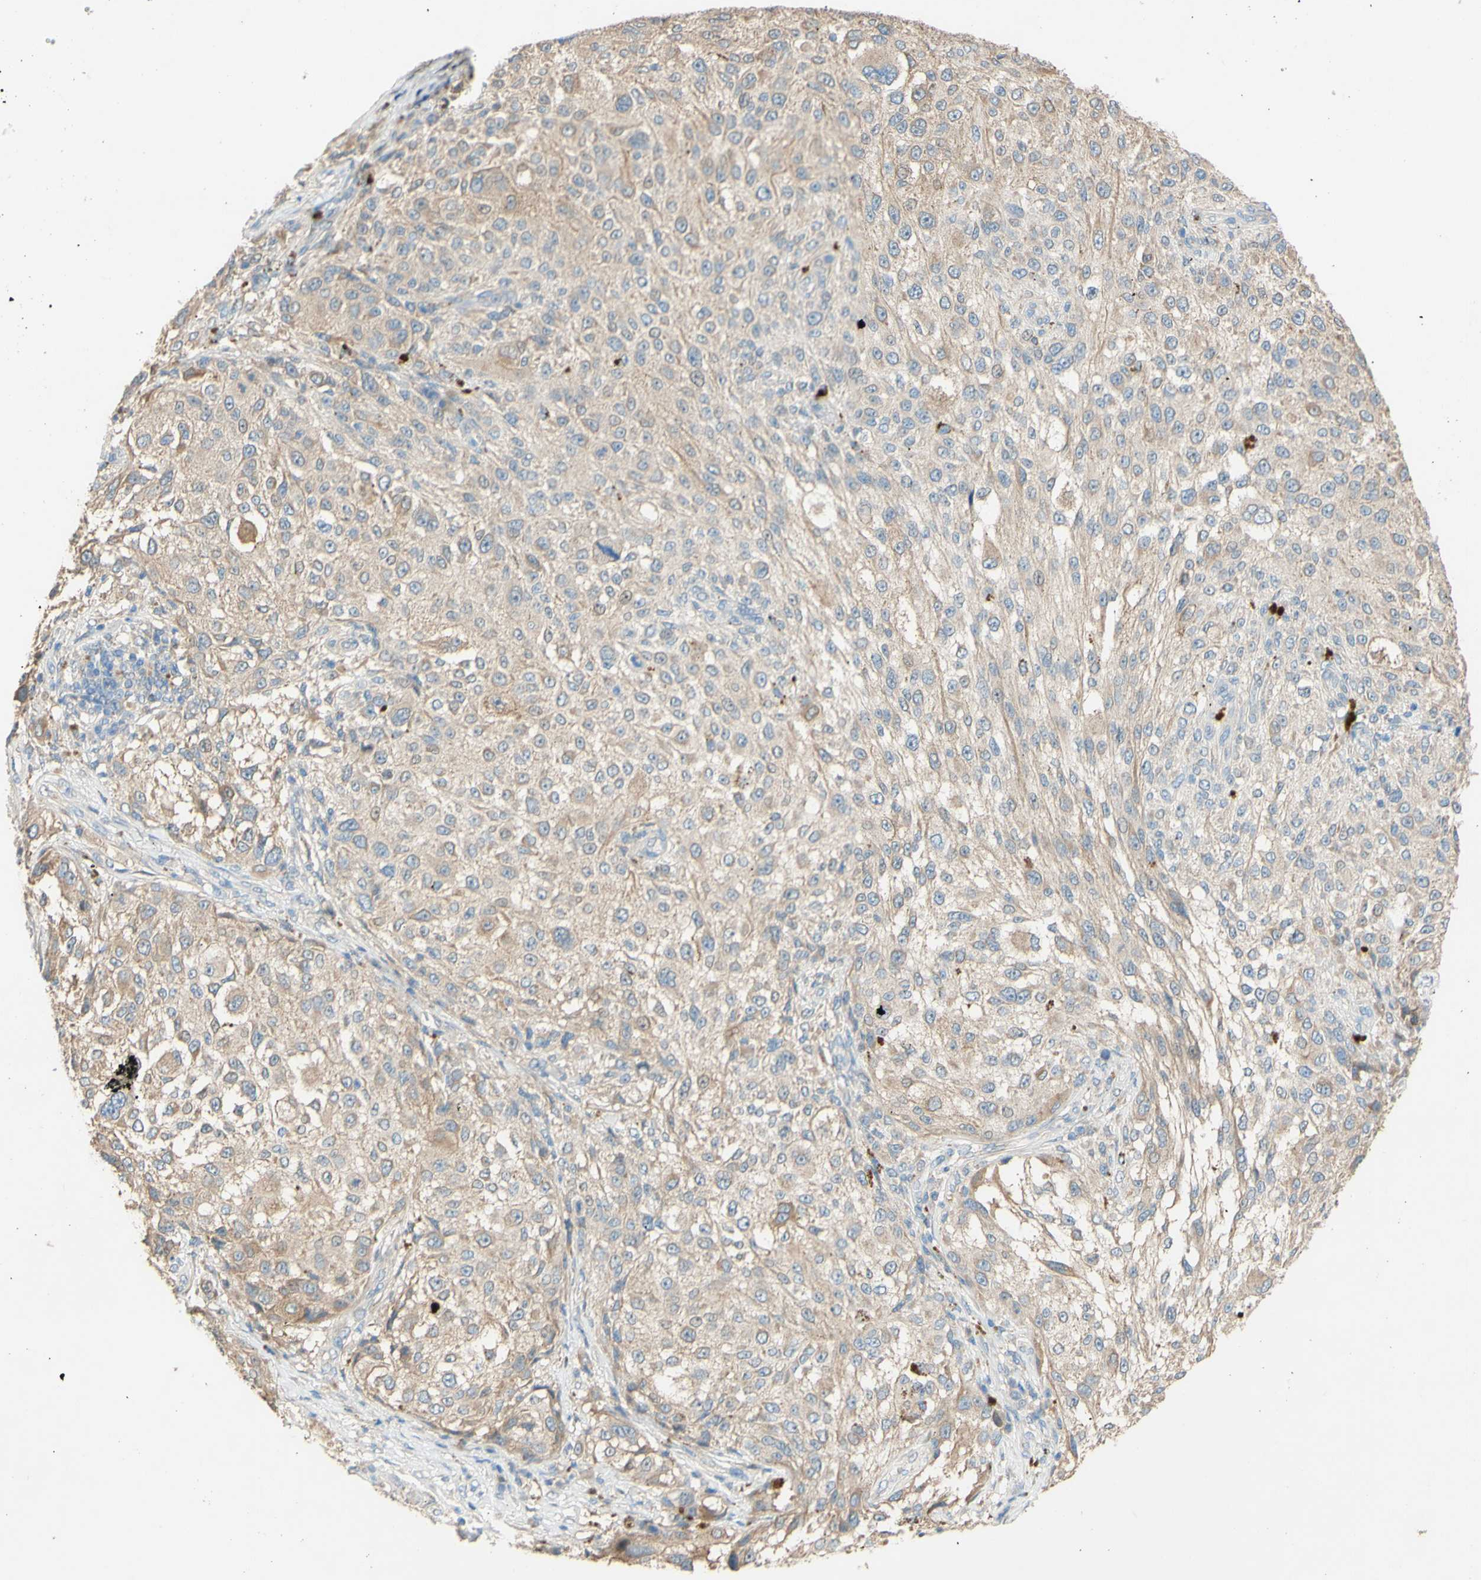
{"staining": {"intensity": "moderate", "quantity": "25%-75%", "location": "cytoplasmic/membranous"}, "tissue": "melanoma", "cell_type": "Tumor cells", "image_type": "cancer", "snomed": [{"axis": "morphology", "description": "Necrosis, NOS"}, {"axis": "morphology", "description": "Malignant melanoma, NOS"}, {"axis": "topography", "description": "Skin"}], "caption": "Immunohistochemical staining of malignant melanoma displays medium levels of moderate cytoplasmic/membranous protein expression in about 25%-75% of tumor cells. Immunohistochemistry stains the protein of interest in brown and the nuclei are stained blue.", "gene": "DKK3", "patient": {"sex": "female", "age": 87}}